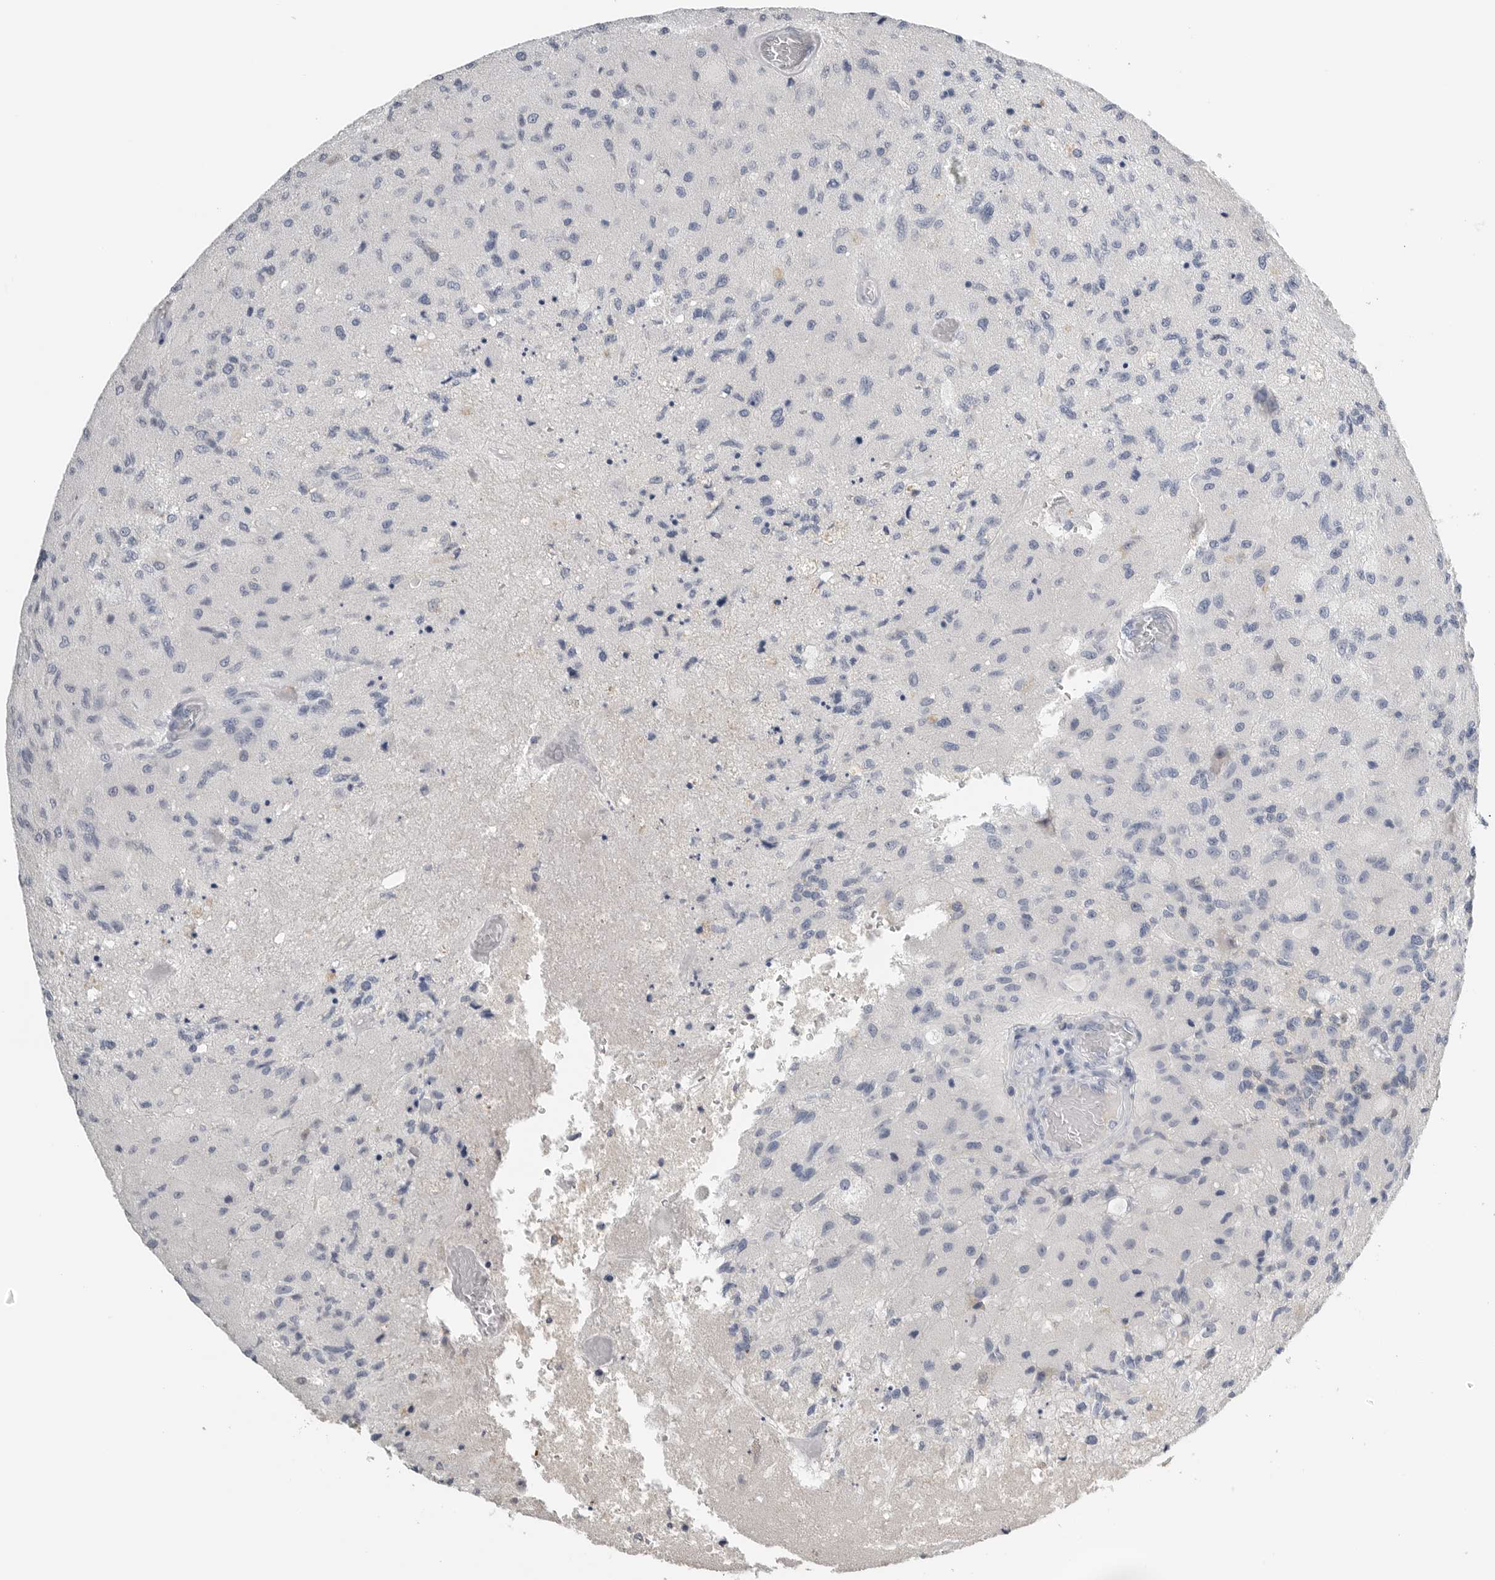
{"staining": {"intensity": "negative", "quantity": "none", "location": "none"}, "tissue": "glioma", "cell_type": "Tumor cells", "image_type": "cancer", "snomed": [{"axis": "morphology", "description": "Normal tissue, NOS"}, {"axis": "morphology", "description": "Glioma, malignant, High grade"}, {"axis": "topography", "description": "Cerebral cortex"}], "caption": "Glioma was stained to show a protein in brown. There is no significant staining in tumor cells. (DAB IHC with hematoxylin counter stain).", "gene": "FABP6", "patient": {"sex": "male", "age": 77}}